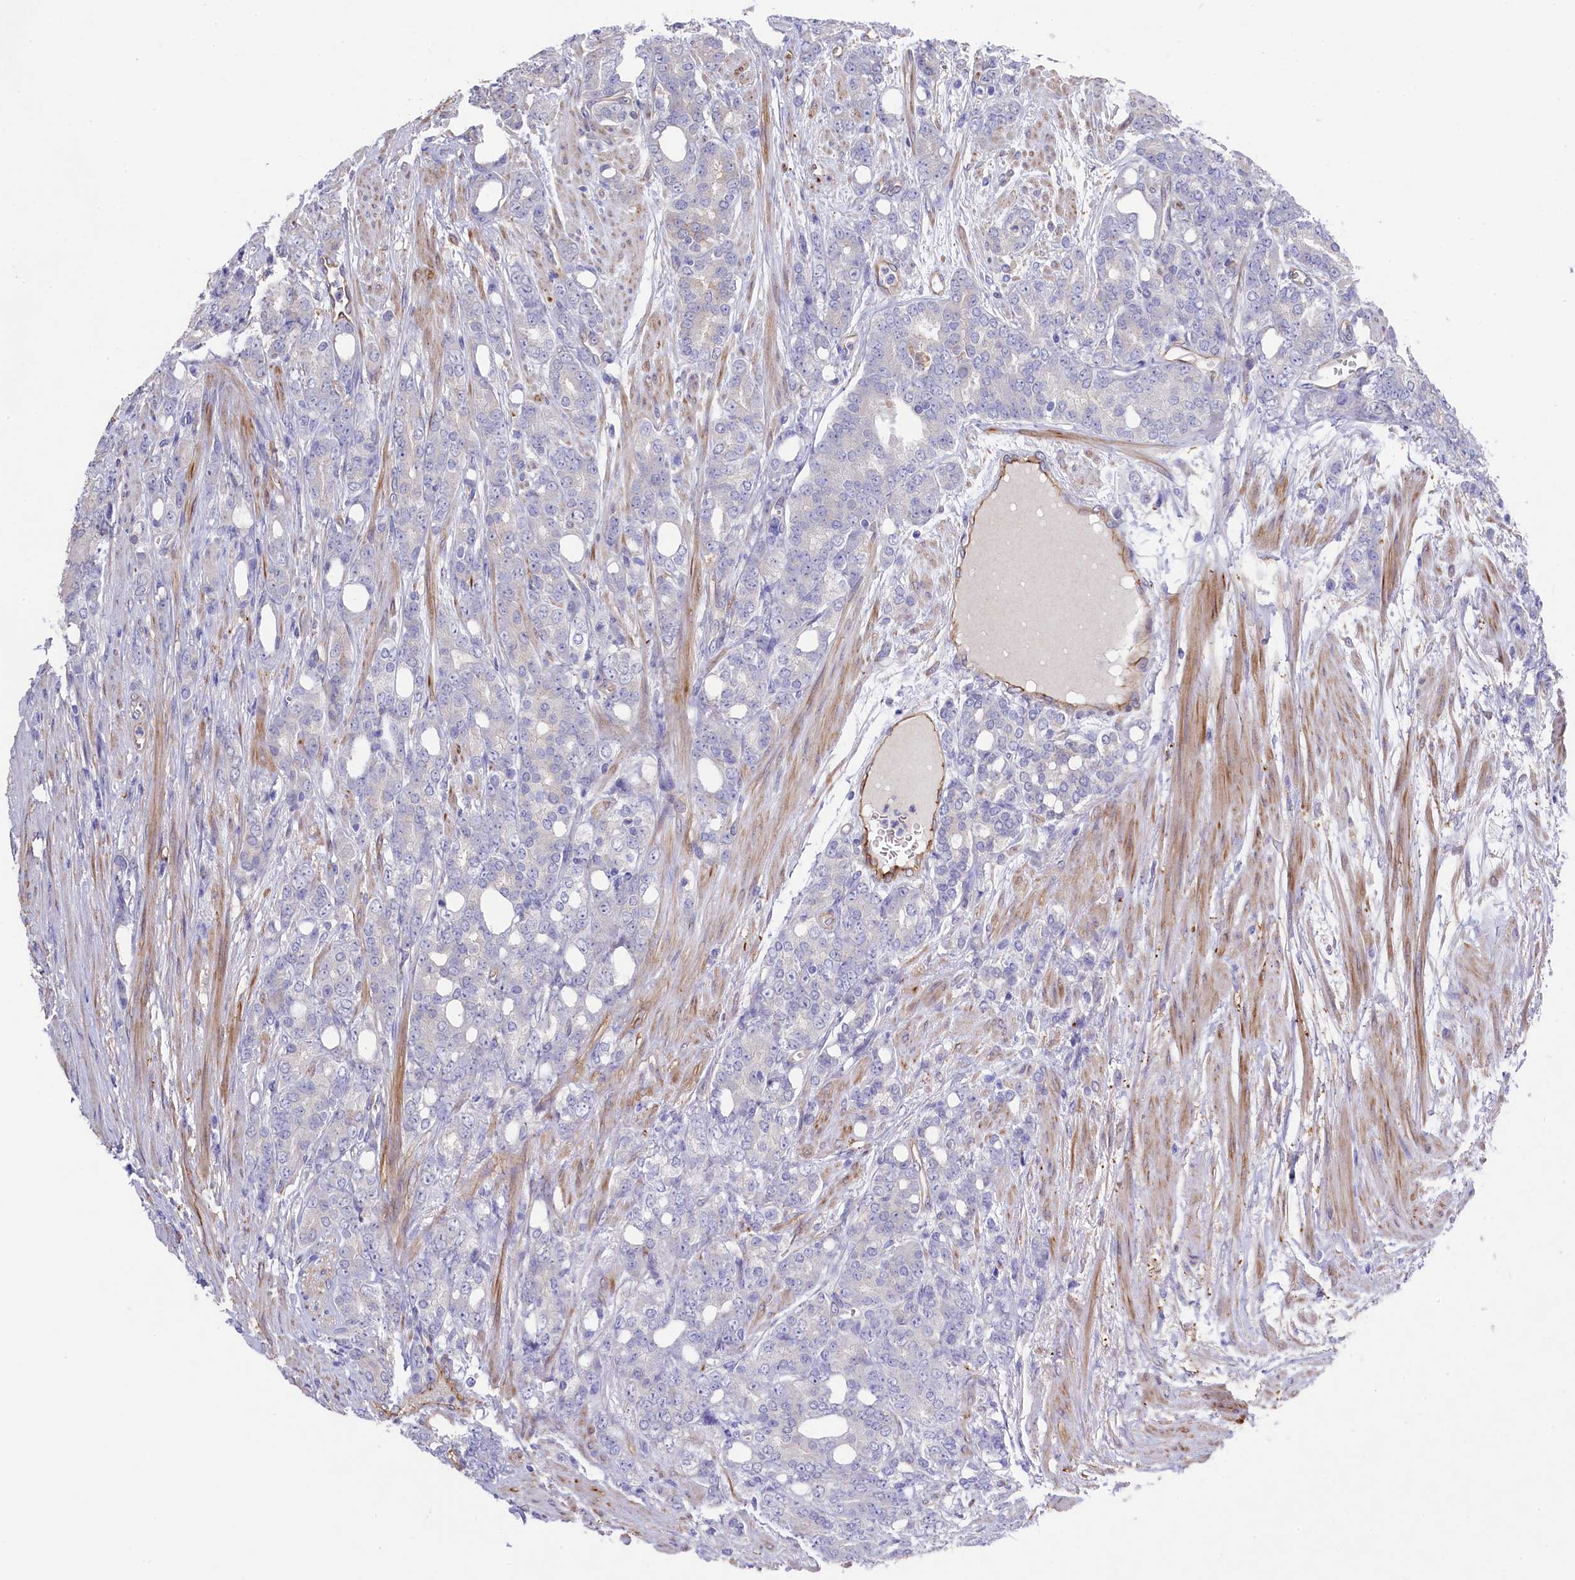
{"staining": {"intensity": "negative", "quantity": "none", "location": "none"}, "tissue": "prostate cancer", "cell_type": "Tumor cells", "image_type": "cancer", "snomed": [{"axis": "morphology", "description": "Adenocarcinoma, High grade"}, {"axis": "topography", "description": "Prostate"}], "caption": "DAB (3,3'-diaminobenzidine) immunohistochemical staining of human prostate cancer (adenocarcinoma (high-grade)) displays no significant staining in tumor cells. (DAB (3,3'-diaminobenzidine) immunohistochemistry, high magnification).", "gene": "LHFPL4", "patient": {"sex": "male", "age": 62}}